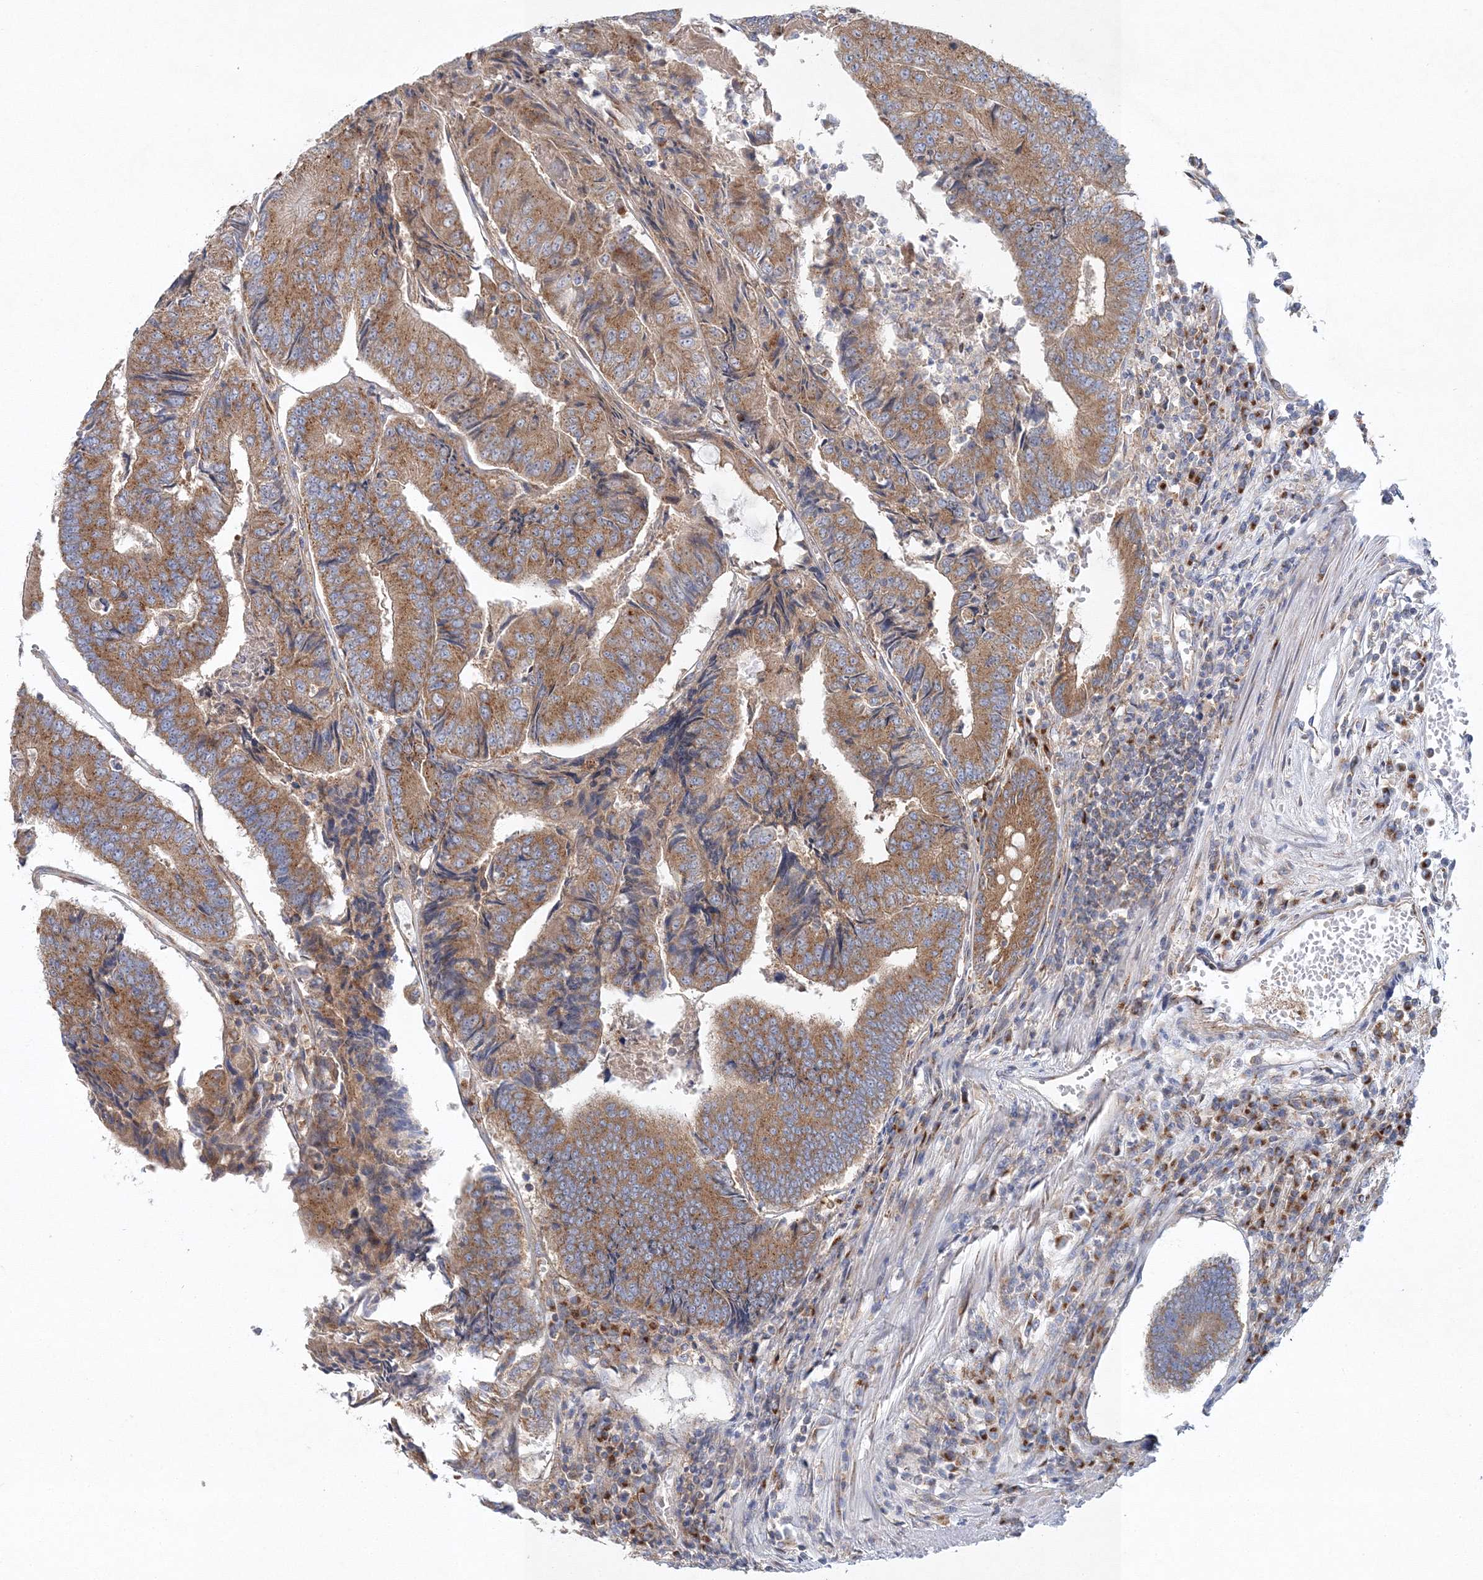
{"staining": {"intensity": "moderate", "quantity": ">75%", "location": "cytoplasmic/membranous"}, "tissue": "colorectal cancer", "cell_type": "Tumor cells", "image_type": "cancer", "snomed": [{"axis": "morphology", "description": "Adenocarcinoma, NOS"}, {"axis": "topography", "description": "Colon"}], "caption": "A micrograph of colorectal adenocarcinoma stained for a protein reveals moderate cytoplasmic/membranous brown staining in tumor cells.", "gene": "SEC23IP", "patient": {"sex": "female", "age": 67}}